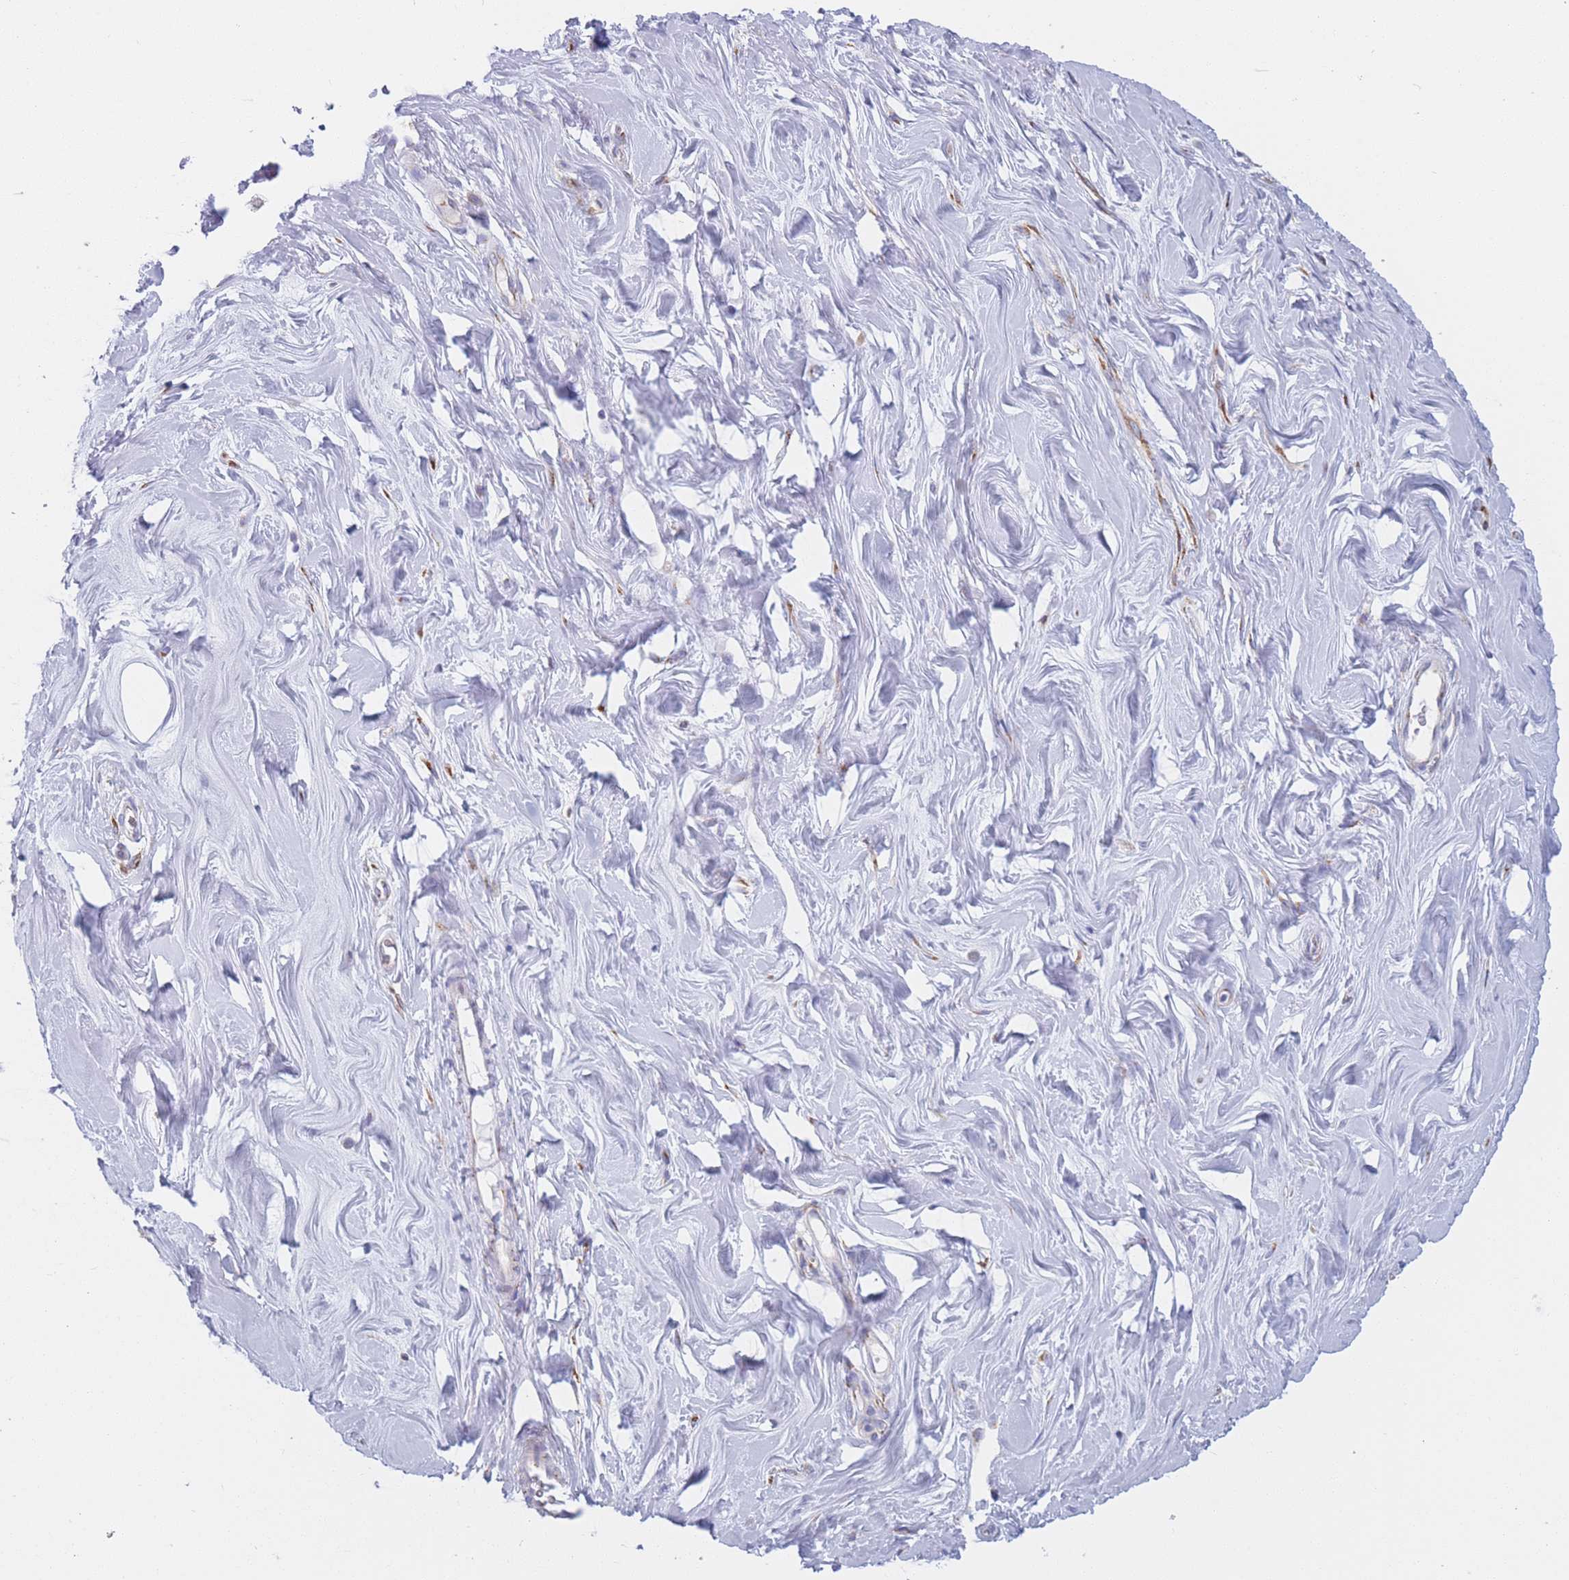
{"staining": {"intensity": "moderate", "quantity": ">75%", "location": "cytoplasmic/membranous"}, "tissue": "soft tissue", "cell_type": "Fibroblasts", "image_type": "normal", "snomed": [{"axis": "morphology", "description": "Normal tissue, NOS"}, {"axis": "topography", "description": "Breast"}], "caption": "A medium amount of moderate cytoplasmic/membranous positivity is seen in about >75% of fibroblasts in unremarkable soft tissue. The staining is performed using DAB brown chromogen to label protein expression. The nuclei are counter-stained blue using hematoxylin.", "gene": "MRPL30", "patient": {"sex": "female", "age": 26}}